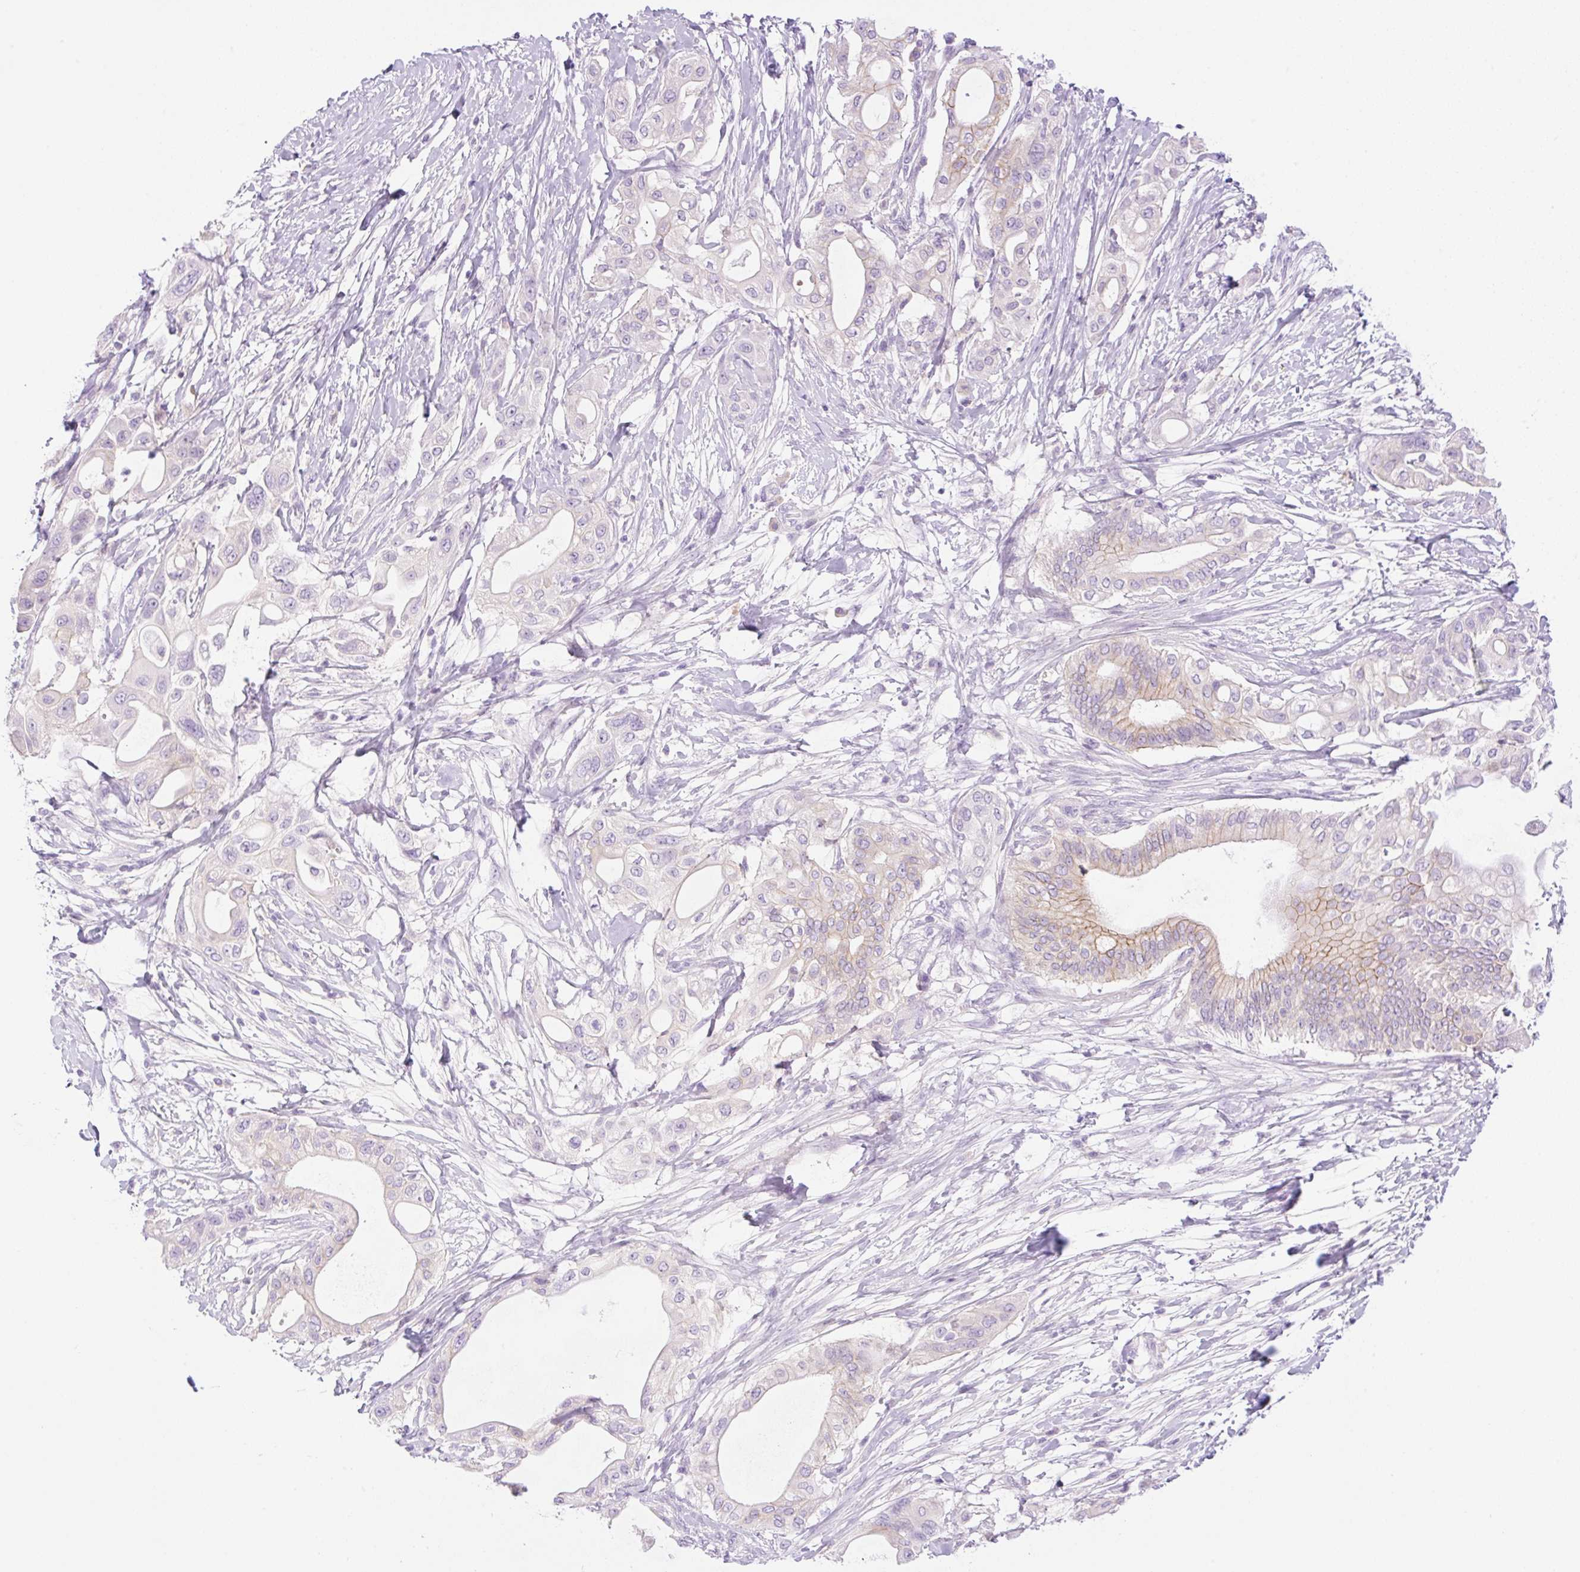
{"staining": {"intensity": "moderate", "quantity": "<25%", "location": "cytoplasmic/membranous"}, "tissue": "pancreatic cancer", "cell_type": "Tumor cells", "image_type": "cancer", "snomed": [{"axis": "morphology", "description": "Adenocarcinoma, NOS"}, {"axis": "topography", "description": "Pancreas"}], "caption": "Human pancreatic cancer stained for a protein (brown) exhibits moderate cytoplasmic/membranous positive positivity in approximately <25% of tumor cells.", "gene": "PALM3", "patient": {"sex": "male", "age": 68}}